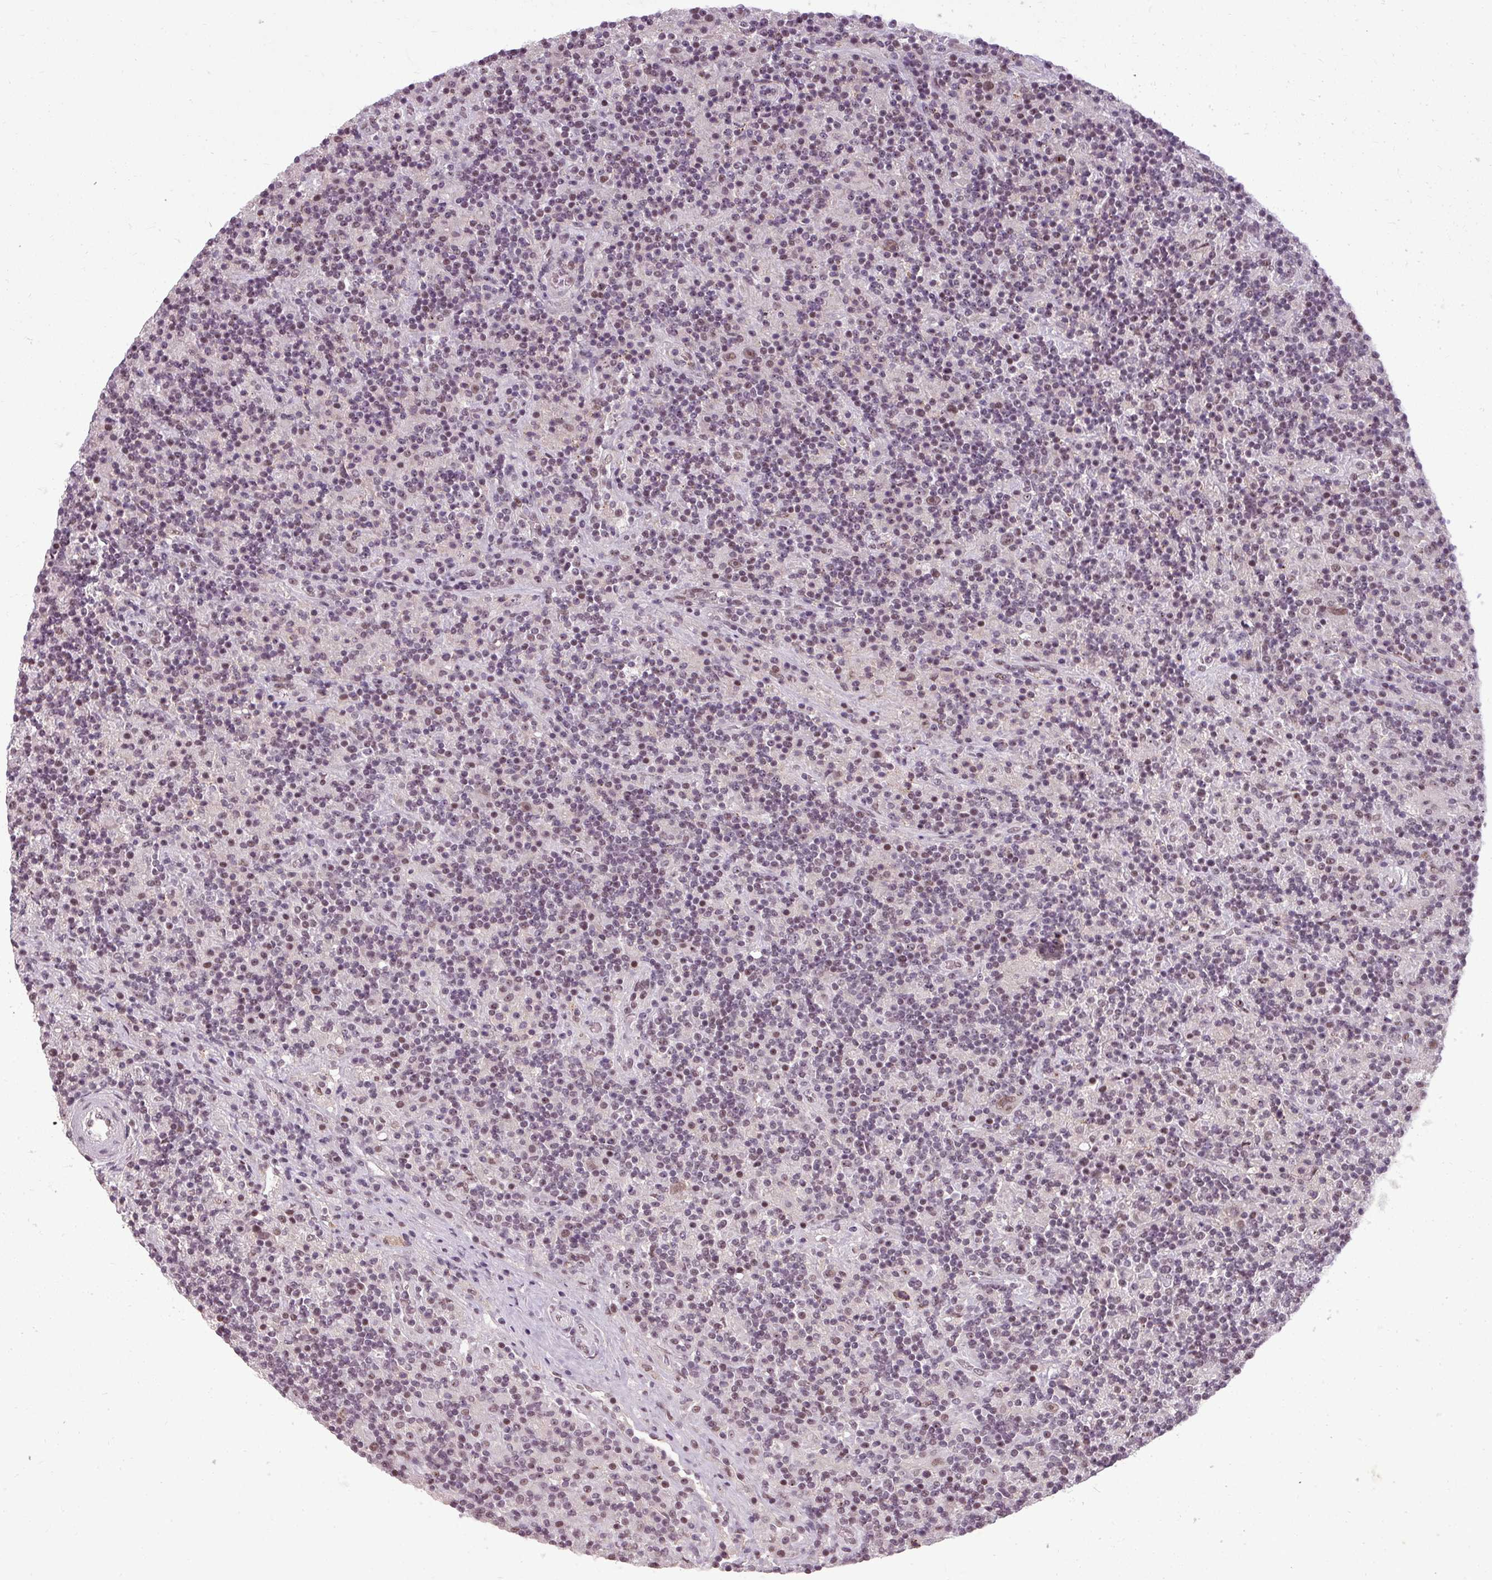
{"staining": {"intensity": "moderate", "quantity": ">75%", "location": "nuclear"}, "tissue": "lymphoma", "cell_type": "Tumor cells", "image_type": "cancer", "snomed": [{"axis": "morphology", "description": "Hodgkin's disease, NOS"}, {"axis": "topography", "description": "Lymph node"}], "caption": "IHC image of neoplastic tissue: Hodgkin's disease stained using immunohistochemistry displays medium levels of moderate protein expression localized specifically in the nuclear of tumor cells, appearing as a nuclear brown color.", "gene": "BCAS3", "patient": {"sex": "male", "age": 70}}